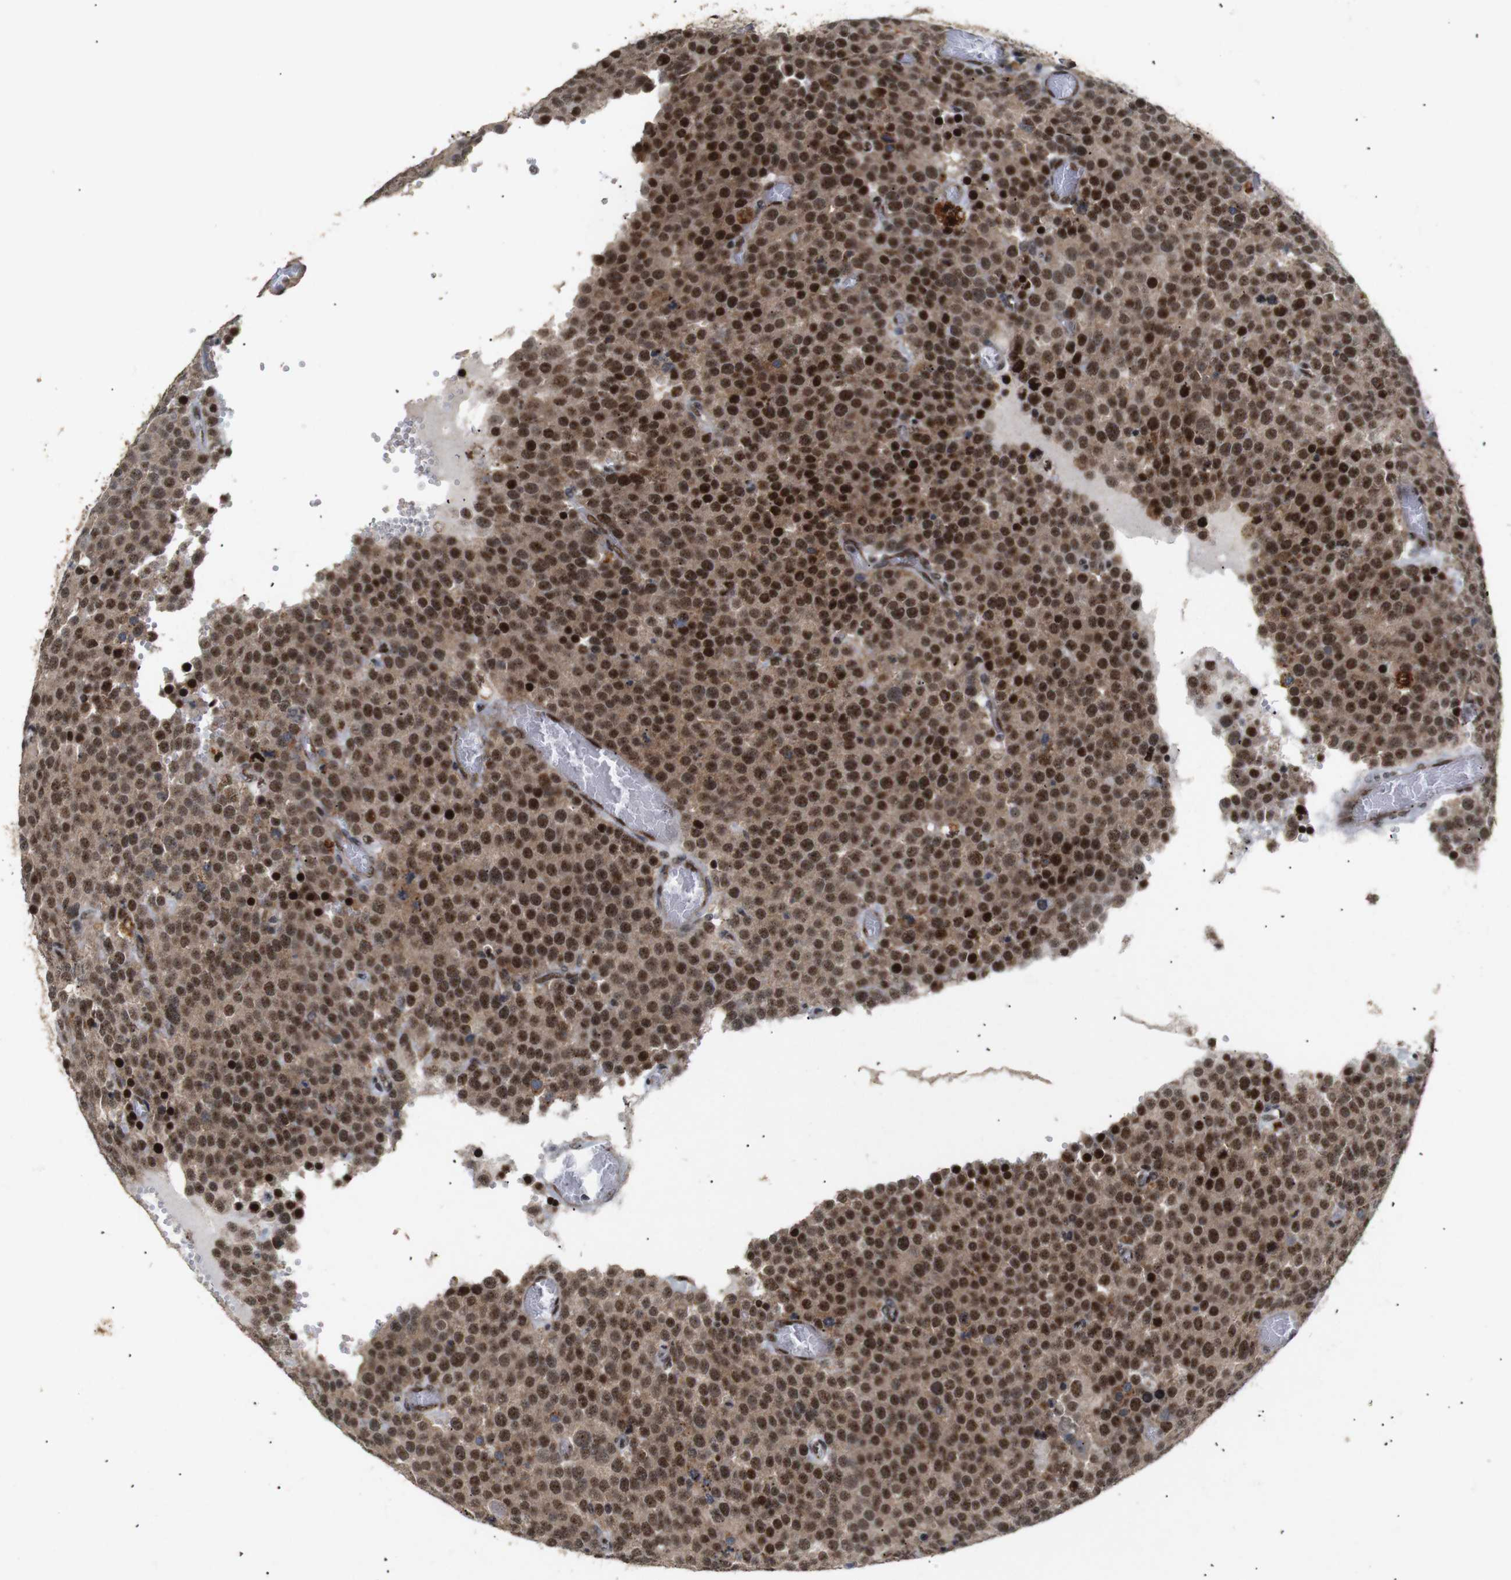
{"staining": {"intensity": "strong", "quantity": ">75%", "location": "cytoplasmic/membranous,nuclear"}, "tissue": "testis cancer", "cell_type": "Tumor cells", "image_type": "cancer", "snomed": [{"axis": "morphology", "description": "Normal tissue, NOS"}, {"axis": "morphology", "description": "Seminoma, NOS"}, {"axis": "topography", "description": "Testis"}], "caption": "The immunohistochemical stain shows strong cytoplasmic/membranous and nuclear positivity in tumor cells of testis cancer (seminoma) tissue. The staining was performed using DAB, with brown indicating positive protein expression. Nuclei are stained blue with hematoxylin.", "gene": "PYM1", "patient": {"sex": "male", "age": 71}}